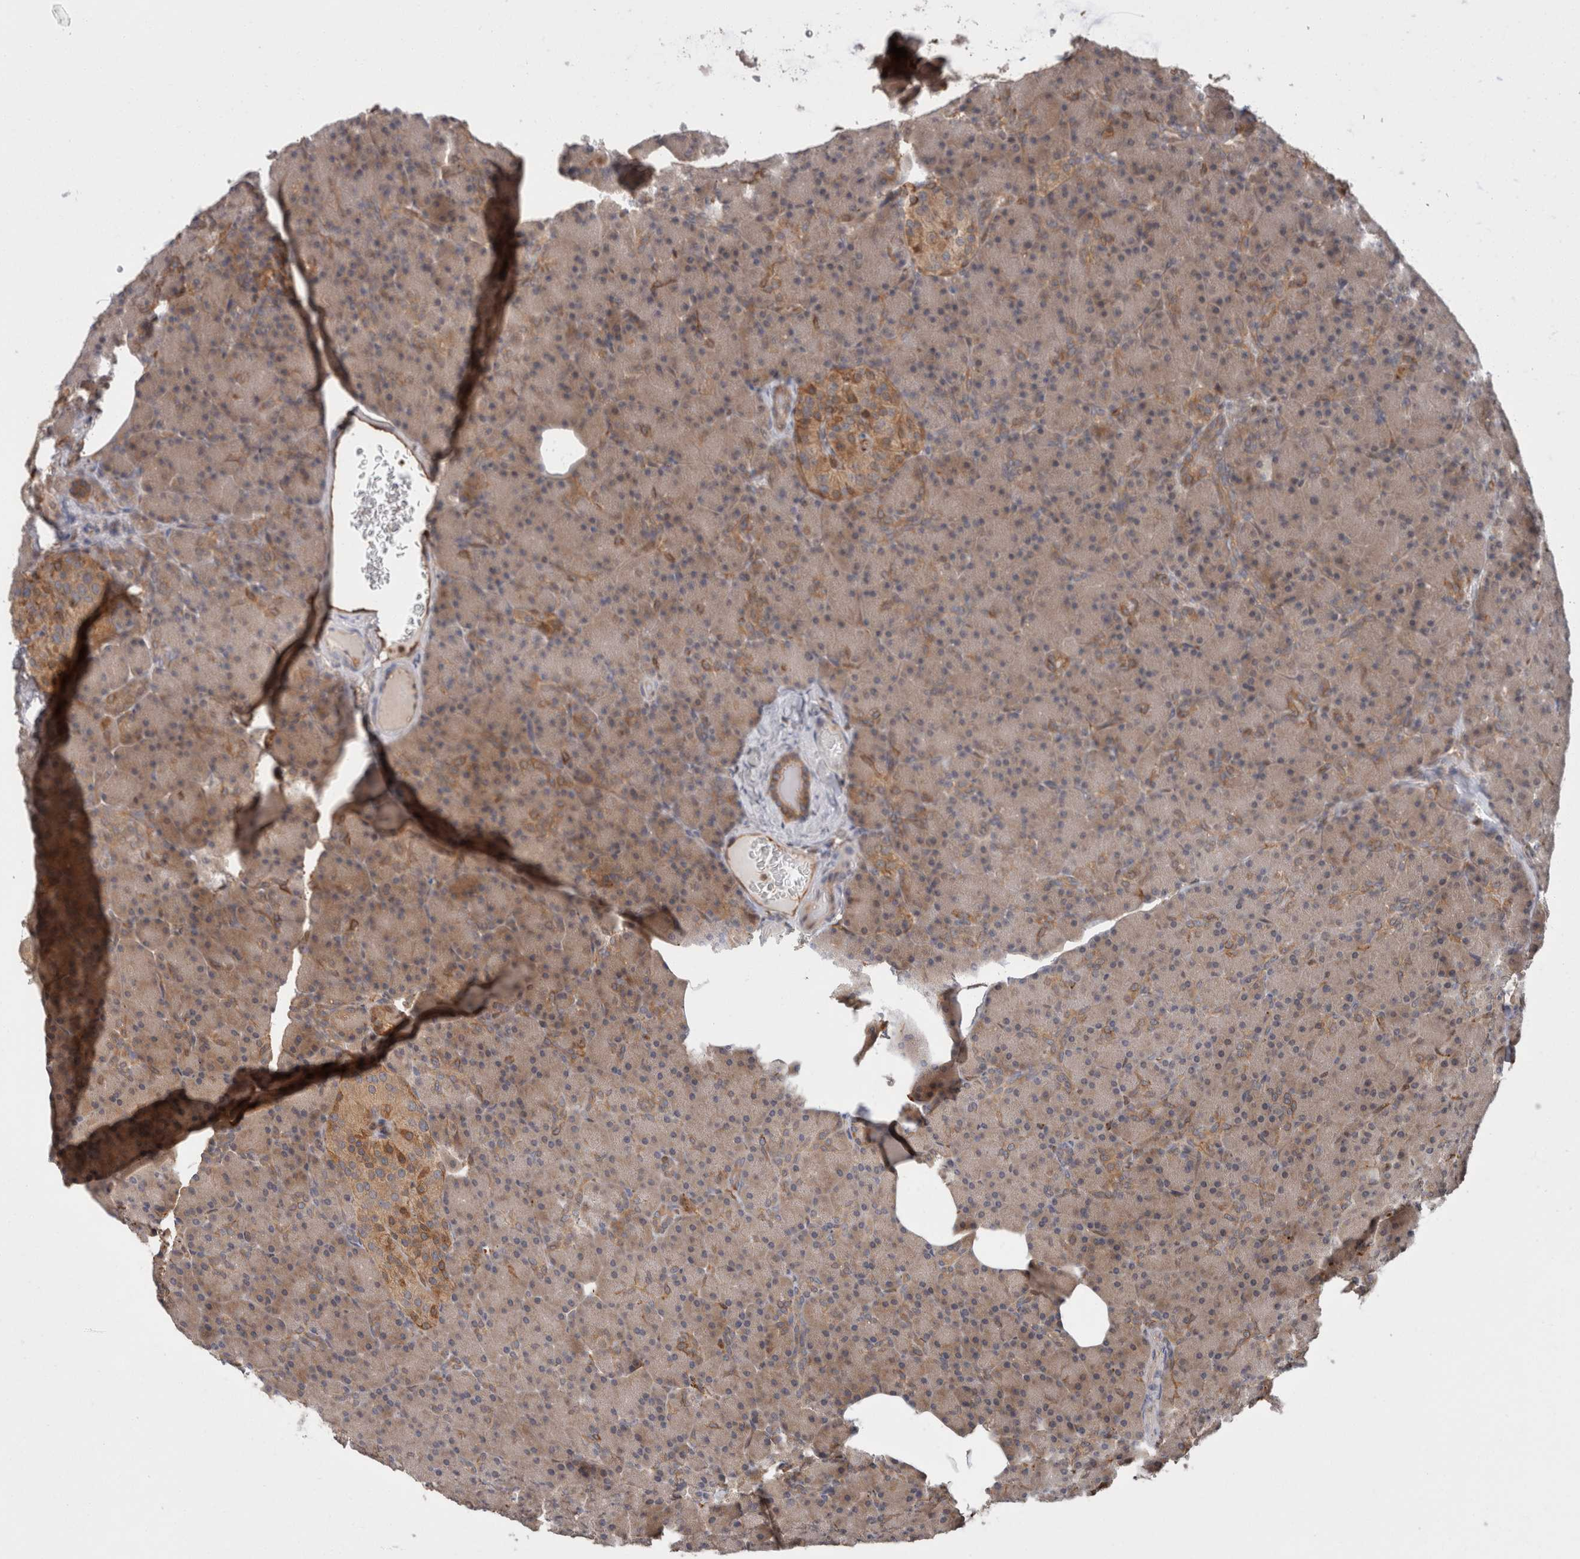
{"staining": {"intensity": "weak", "quantity": "<25%", "location": "cytoplasmic/membranous"}, "tissue": "pancreas", "cell_type": "Exocrine glandular cells", "image_type": "normal", "snomed": [{"axis": "morphology", "description": "Normal tissue, NOS"}, {"axis": "topography", "description": "Pancreas"}], "caption": "There is no significant expression in exocrine glandular cells of pancreas.", "gene": "PFDN4", "patient": {"sex": "female", "age": 43}}